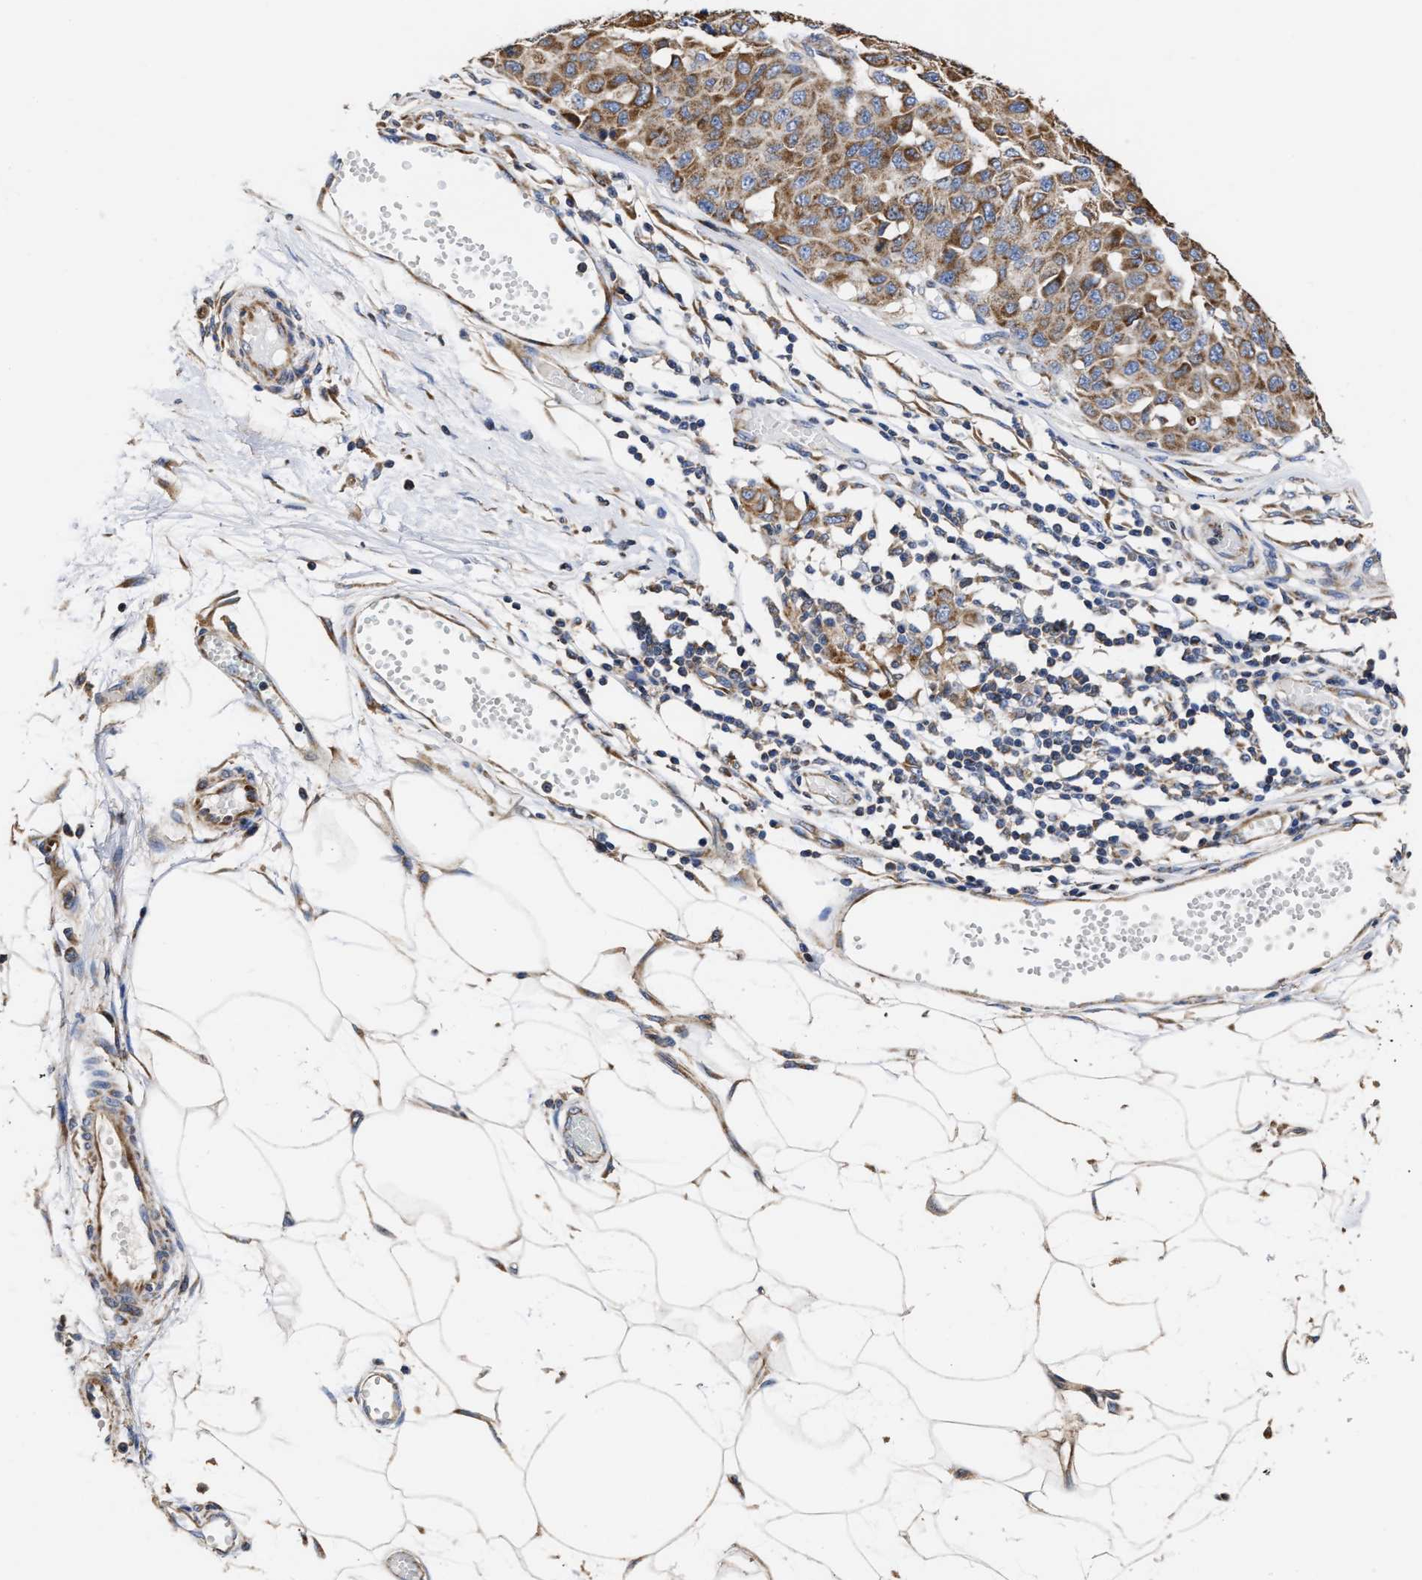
{"staining": {"intensity": "moderate", "quantity": ">75%", "location": "cytoplasmic/membranous"}, "tissue": "melanoma", "cell_type": "Tumor cells", "image_type": "cancer", "snomed": [{"axis": "morphology", "description": "Normal tissue, NOS"}, {"axis": "morphology", "description": "Malignant melanoma, NOS"}, {"axis": "topography", "description": "Skin"}], "caption": "Protein expression analysis of melanoma demonstrates moderate cytoplasmic/membranous expression in approximately >75% of tumor cells.", "gene": "MALSU1", "patient": {"sex": "male", "age": 62}}